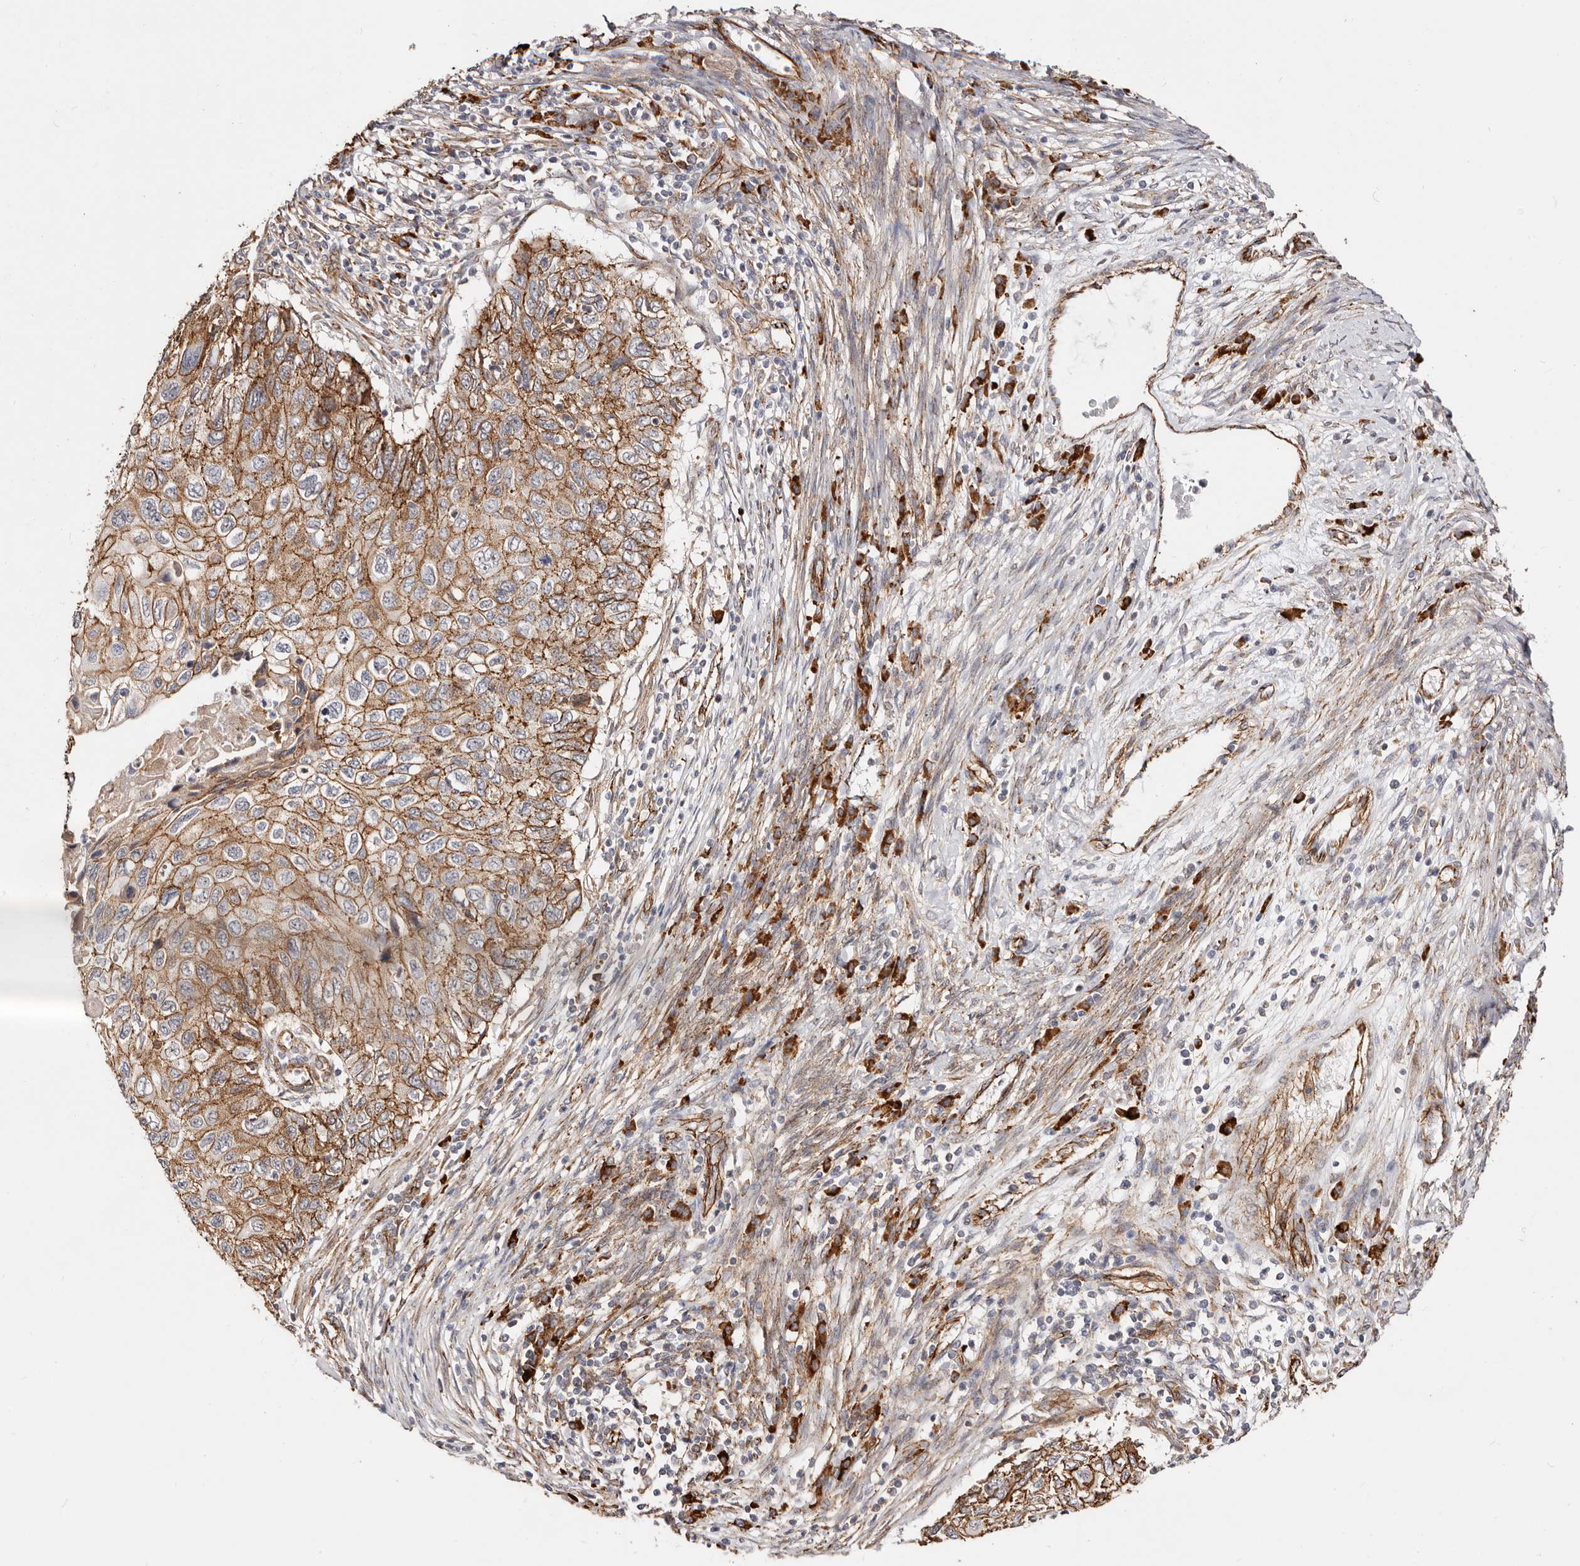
{"staining": {"intensity": "strong", "quantity": ">75%", "location": "cytoplasmic/membranous"}, "tissue": "cervical cancer", "cell_type": "Tumor cells", "image_type": "cancer", "snomed": [{"axis": "morphology", "description": "Squamous cell carcinoma, NOS"}, {"axis": "topography", "description": "Cervix"}], "caption": "An image of cervical cancer (squamous cell carcinoma) stained for a protein reveals strong cytoplasmic/membranous brown staining in tumor cells. Immunohistochemistry stains the protein in brown and the nuclei are stained blue.", "gene": "CTNNB1", "patient": {"sex": "female", "age": 70}}